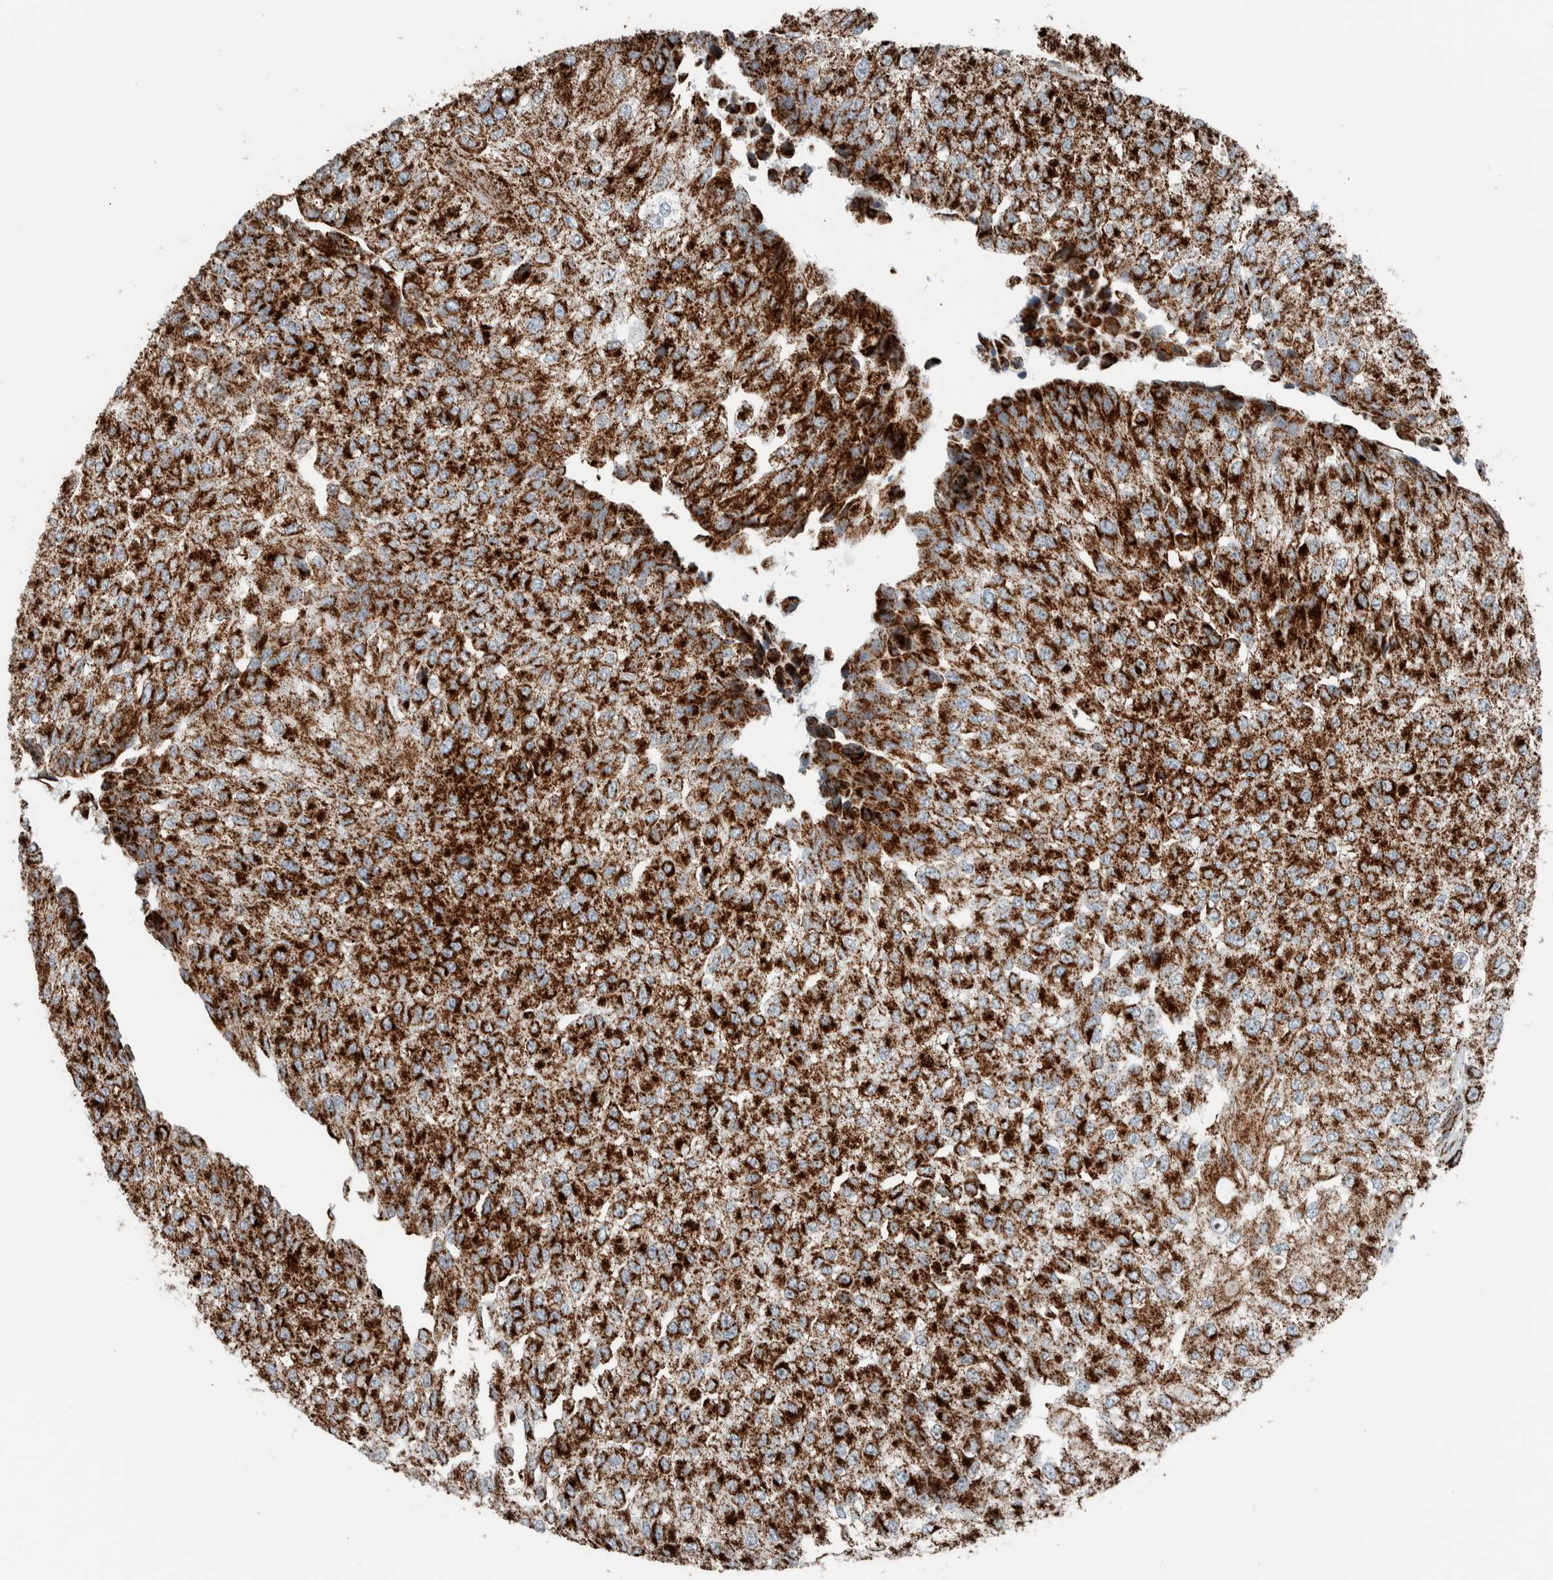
{"staining": {"intensity": "strong", "quantity": ">75%", "location": "cytoplasmic/membranous"}, "tissue": "urothelial cancer", "cell_type": "Tumor cells", "image_type": "cancer", "snomed": [{"axis": "morphology", "description": "Urothelial carcinoma, High grade"}, {"axis": "topography", "description": "Kidney"}, {"axis": "topography", "description": "Urinary bladder"}], "caption": "A photomicrograph showing strong cytoplasmic/membranous staining in about >75% of tumor cells in urothelial carcinoma (high-grade), as visualized by brown immunohistochemical staining.", "gene": "CNTROB", "patient": {"sex": "male", "age": 77}}